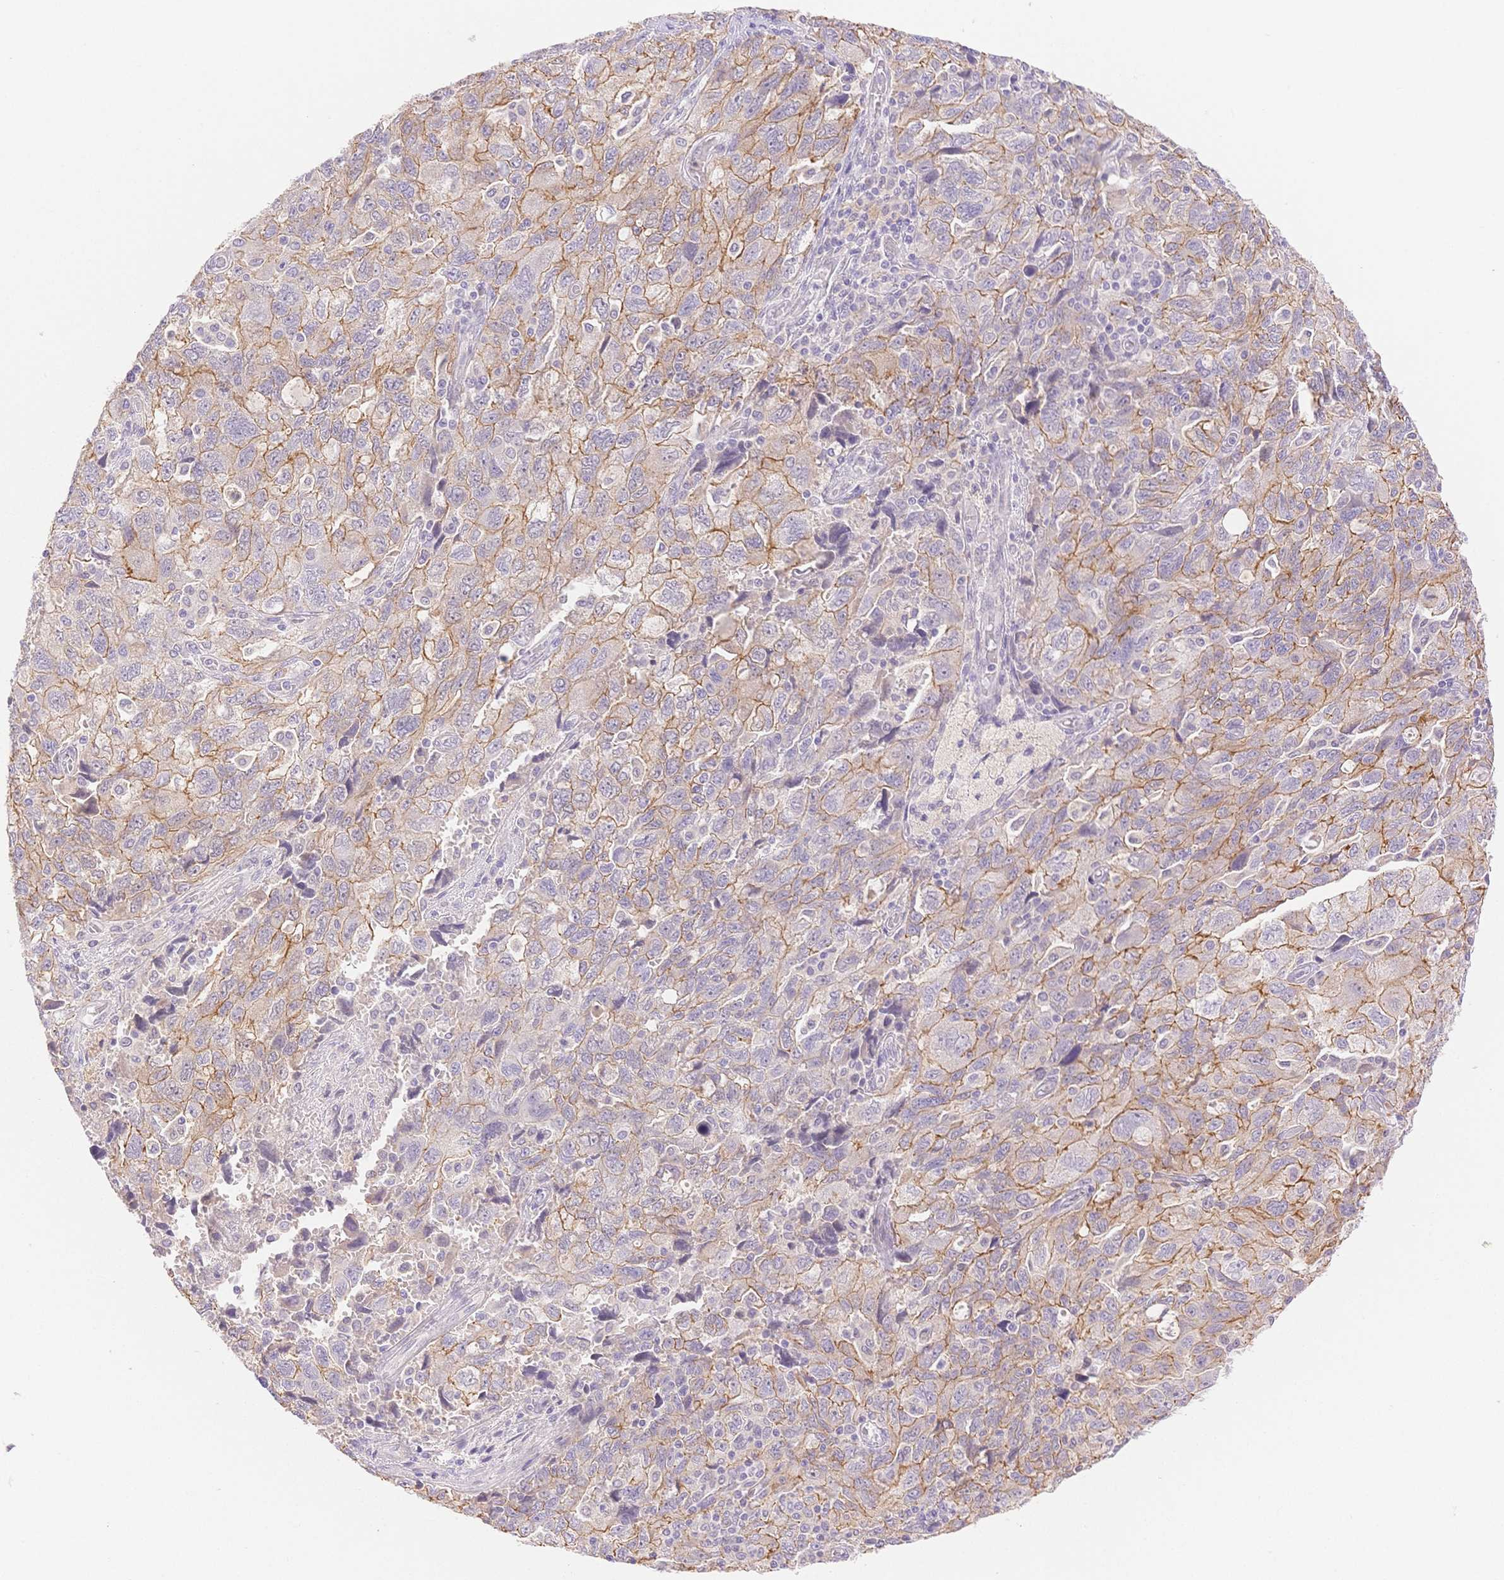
{"staining": {"intensity": "moderate", "quantity": "25%-75%", "location": "cytoplasmic/membranous"}, "tissue": "ovarian cancer", "cell_type": "Tumor cells", "image_type": "cancer", "snomed": [{"axis": "morphology", "description": "Carcinoma, NOS"}, {"axis": "morphology", "description": "Cystadenocarcinoma, serous, NOS"}, {"axis": "topography", "description": "Ovary"}], "caption": "The immunohistochemical stain shows moderate cytoplasmic/membranous positivity in tumor cells of ovarian cancer (serous cystadenocarcinoma) tissue. (DAB (3,3'-diaminobenzidine) IHC, brown staining for protein, blue staining for nuclei).", "gene": "WDR54", "patient": {"sex": "female", "age": 69}}